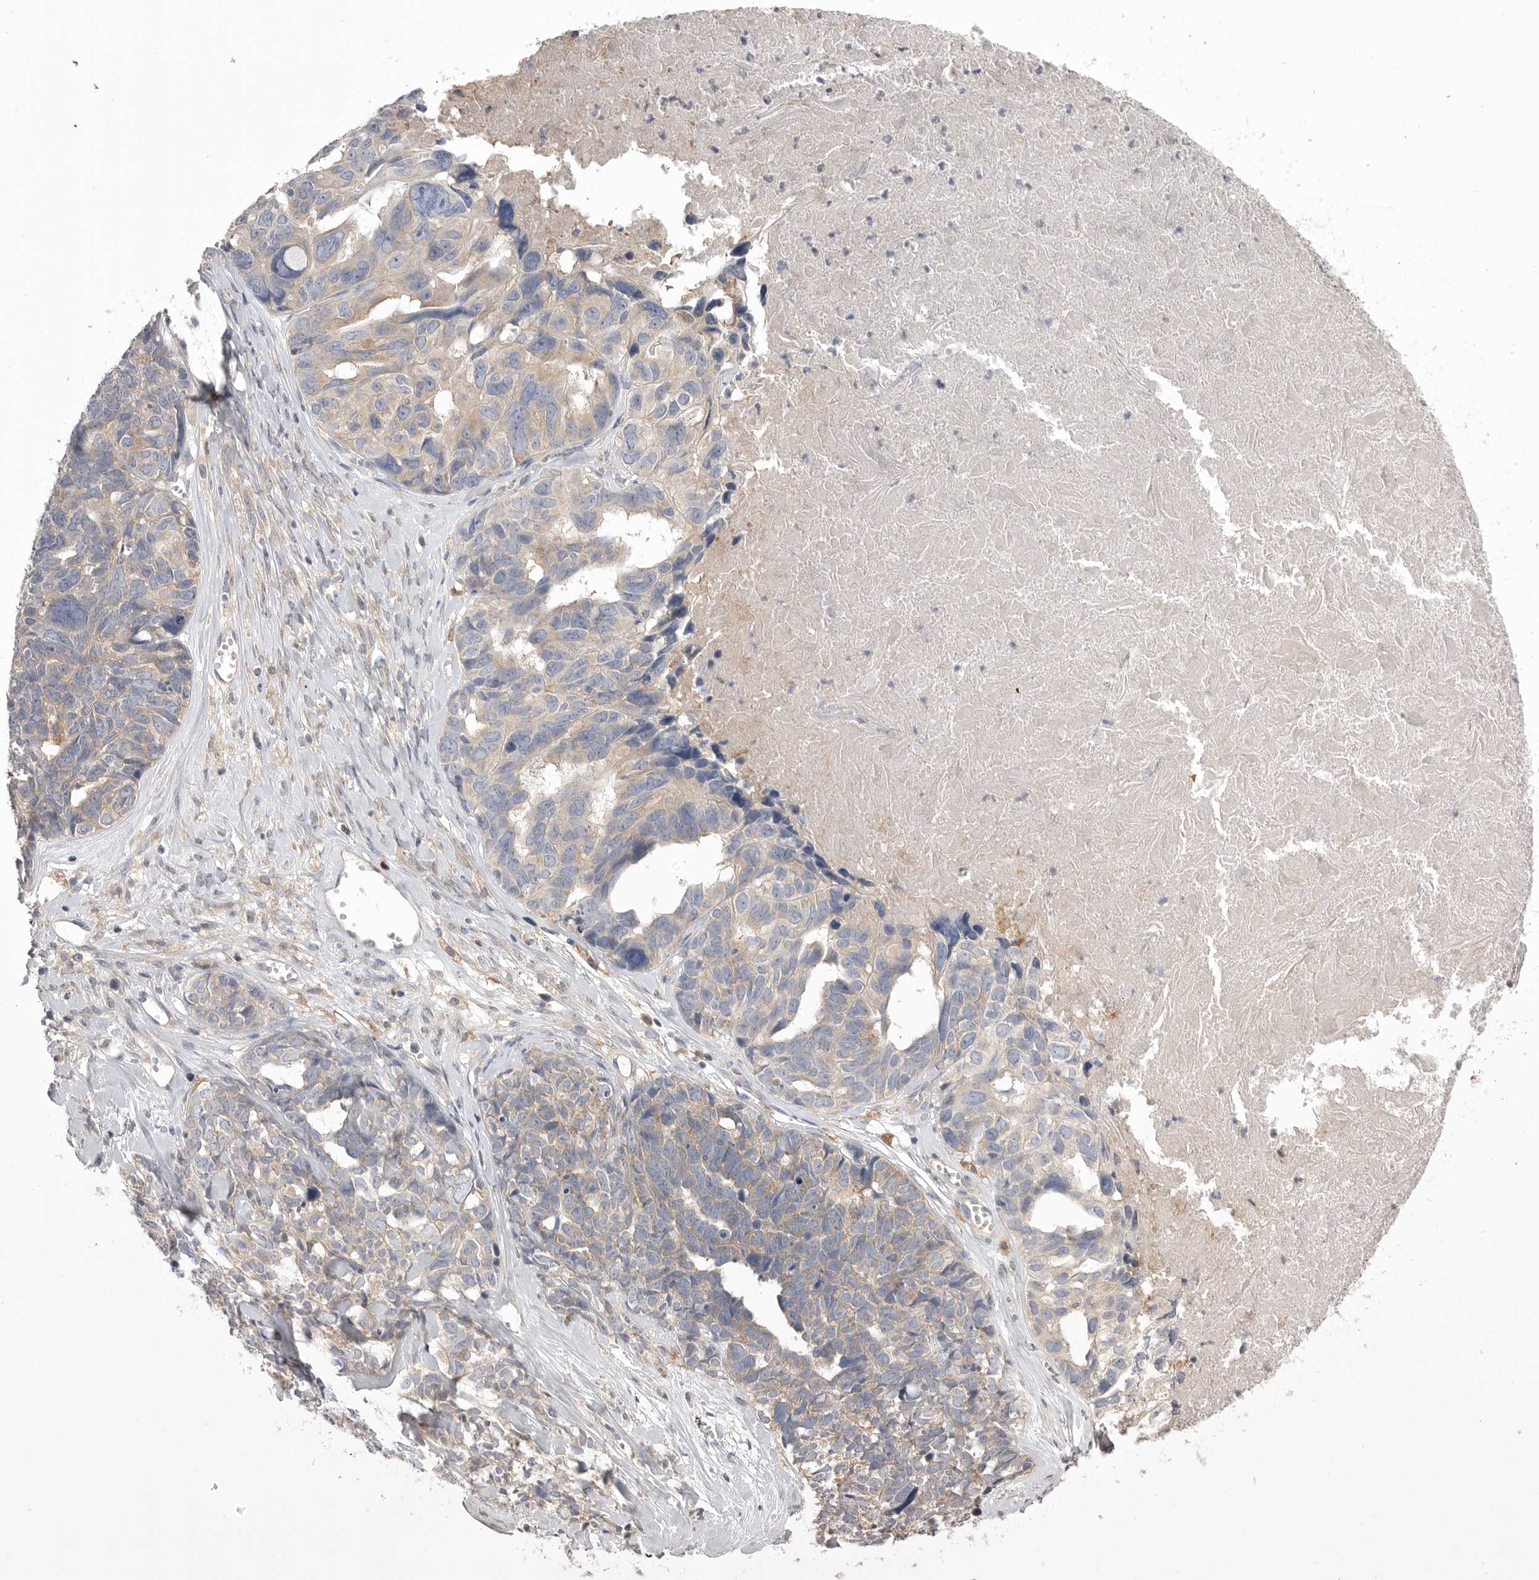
{"staining": {"intensity": "weak", "quantity": "25%-75%", "location": "cytoplasmic/membranous"}, "tissue": "ovarian cancer", "cell_type": "Tumor cells", "image_type": "cancer", "snomed": [{"axis": "morphology", "description": "Cystadenocarcinoma, serous, NOS"}, {"axis": "topography", "description": "Ovary"}], "caption": "Approximately 25%-75% of tumor cells in human ovarian cancer show weak cytoplasmic/membranous protein expression as visualized by brown immunohistochemical staining.", "gene": "VAC14", "patient": {"sex": "female", "age": 79}}